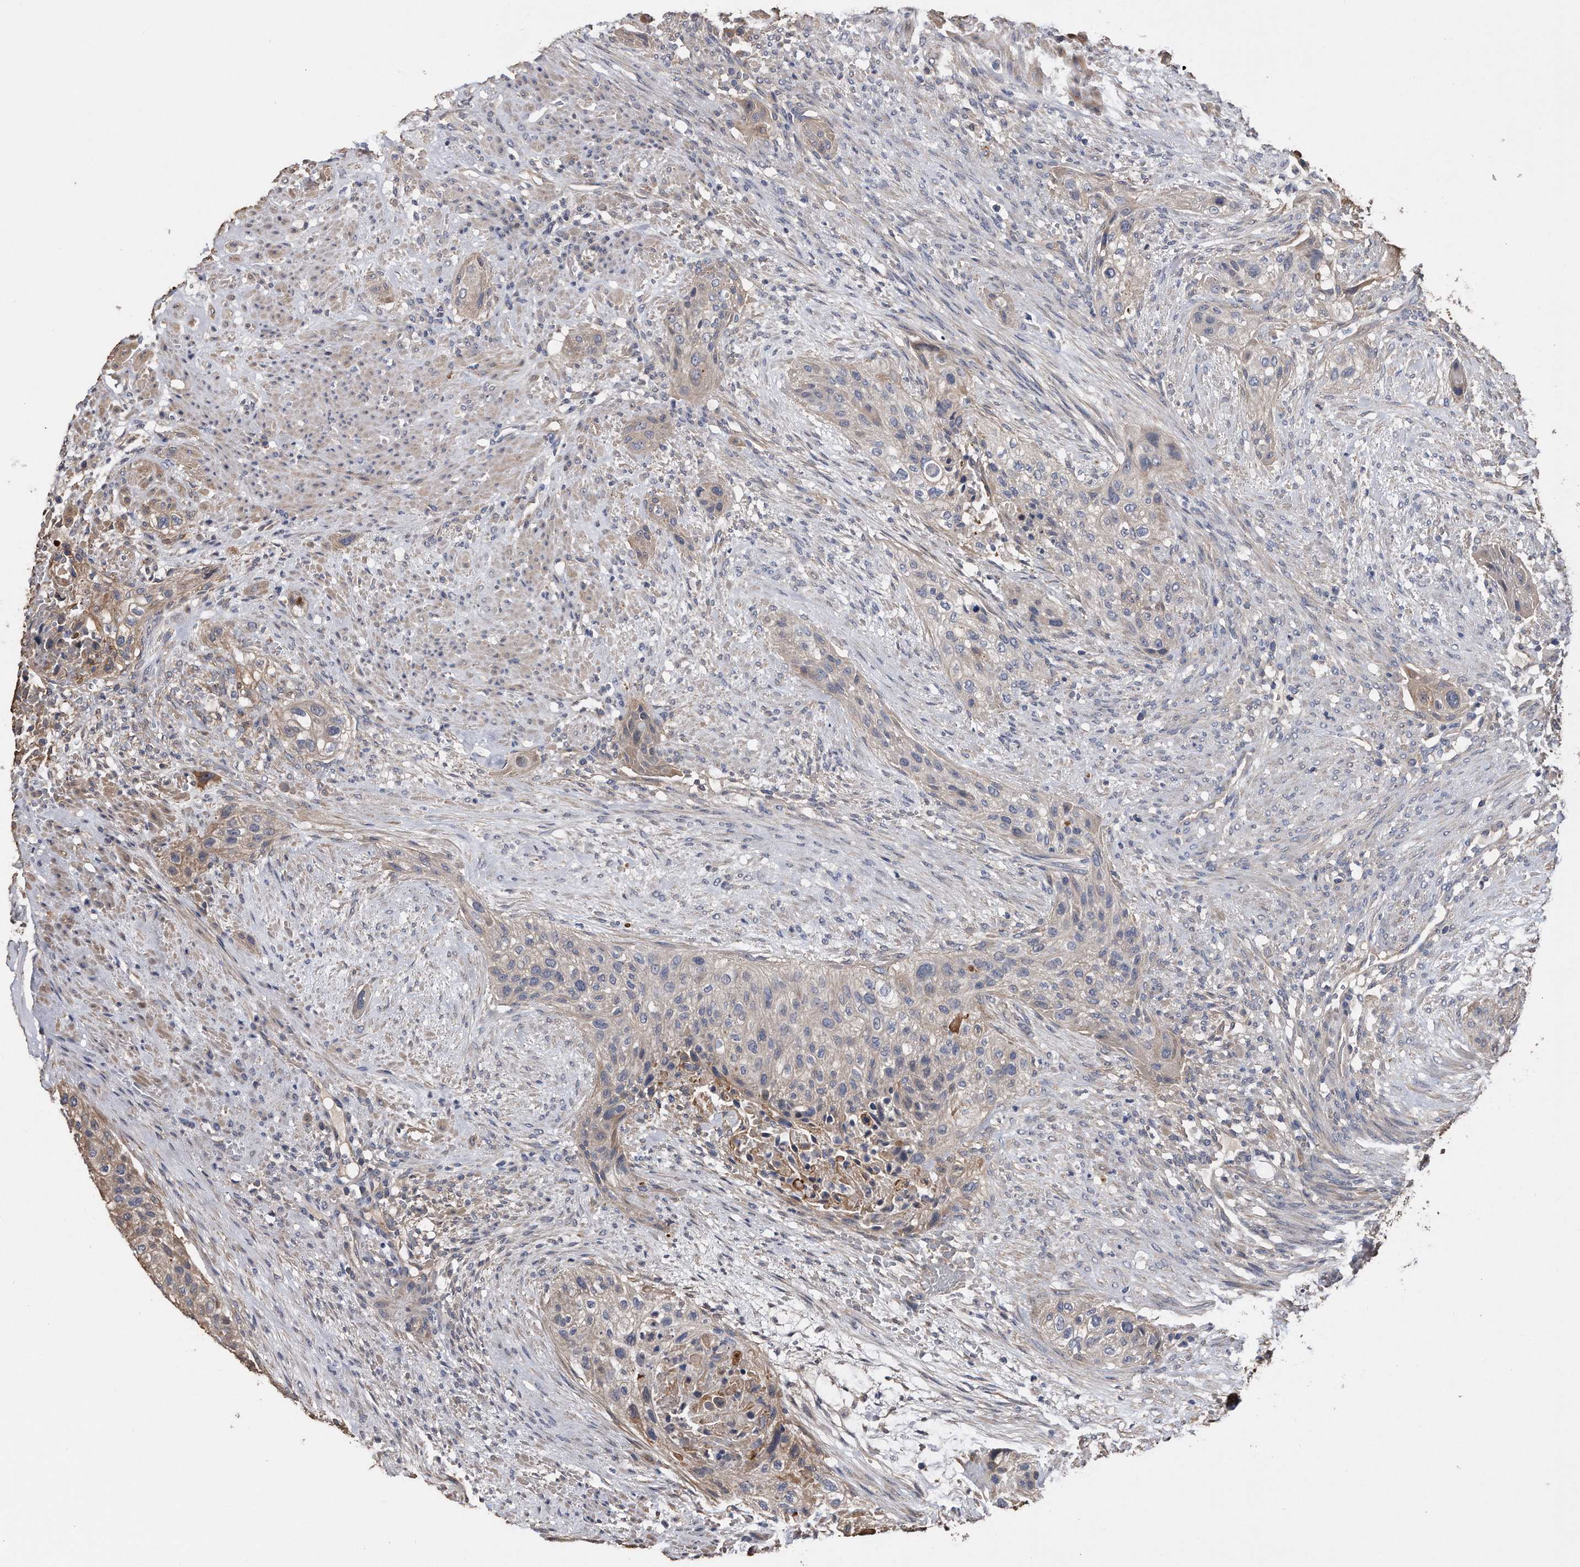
{"staining": {"intensity": "moderate", "quantity": "<25%", "location": "cytoplasmic/membranous"}, "tissue": "urothelial cancer", "cell_type": "Tumor cells", "image_type": "cancer", "snomed": [{"axis": "morphology", "description": "Urothelial carcinoma, High grade"}, {"axis": "topography", "description": "Urinary bladder"}], "caption": "Urothelial carcinoma (high-grade) tissue shows moderate cytoplasmic/membranous positivity in about <25% of tumor cells (Stains: DAB in brown, nuclei in blue, Microscopy: brightfield microscopy at high magnification).", "gene": "KCND3", "patient": {"sex": "male", "age": 35}}